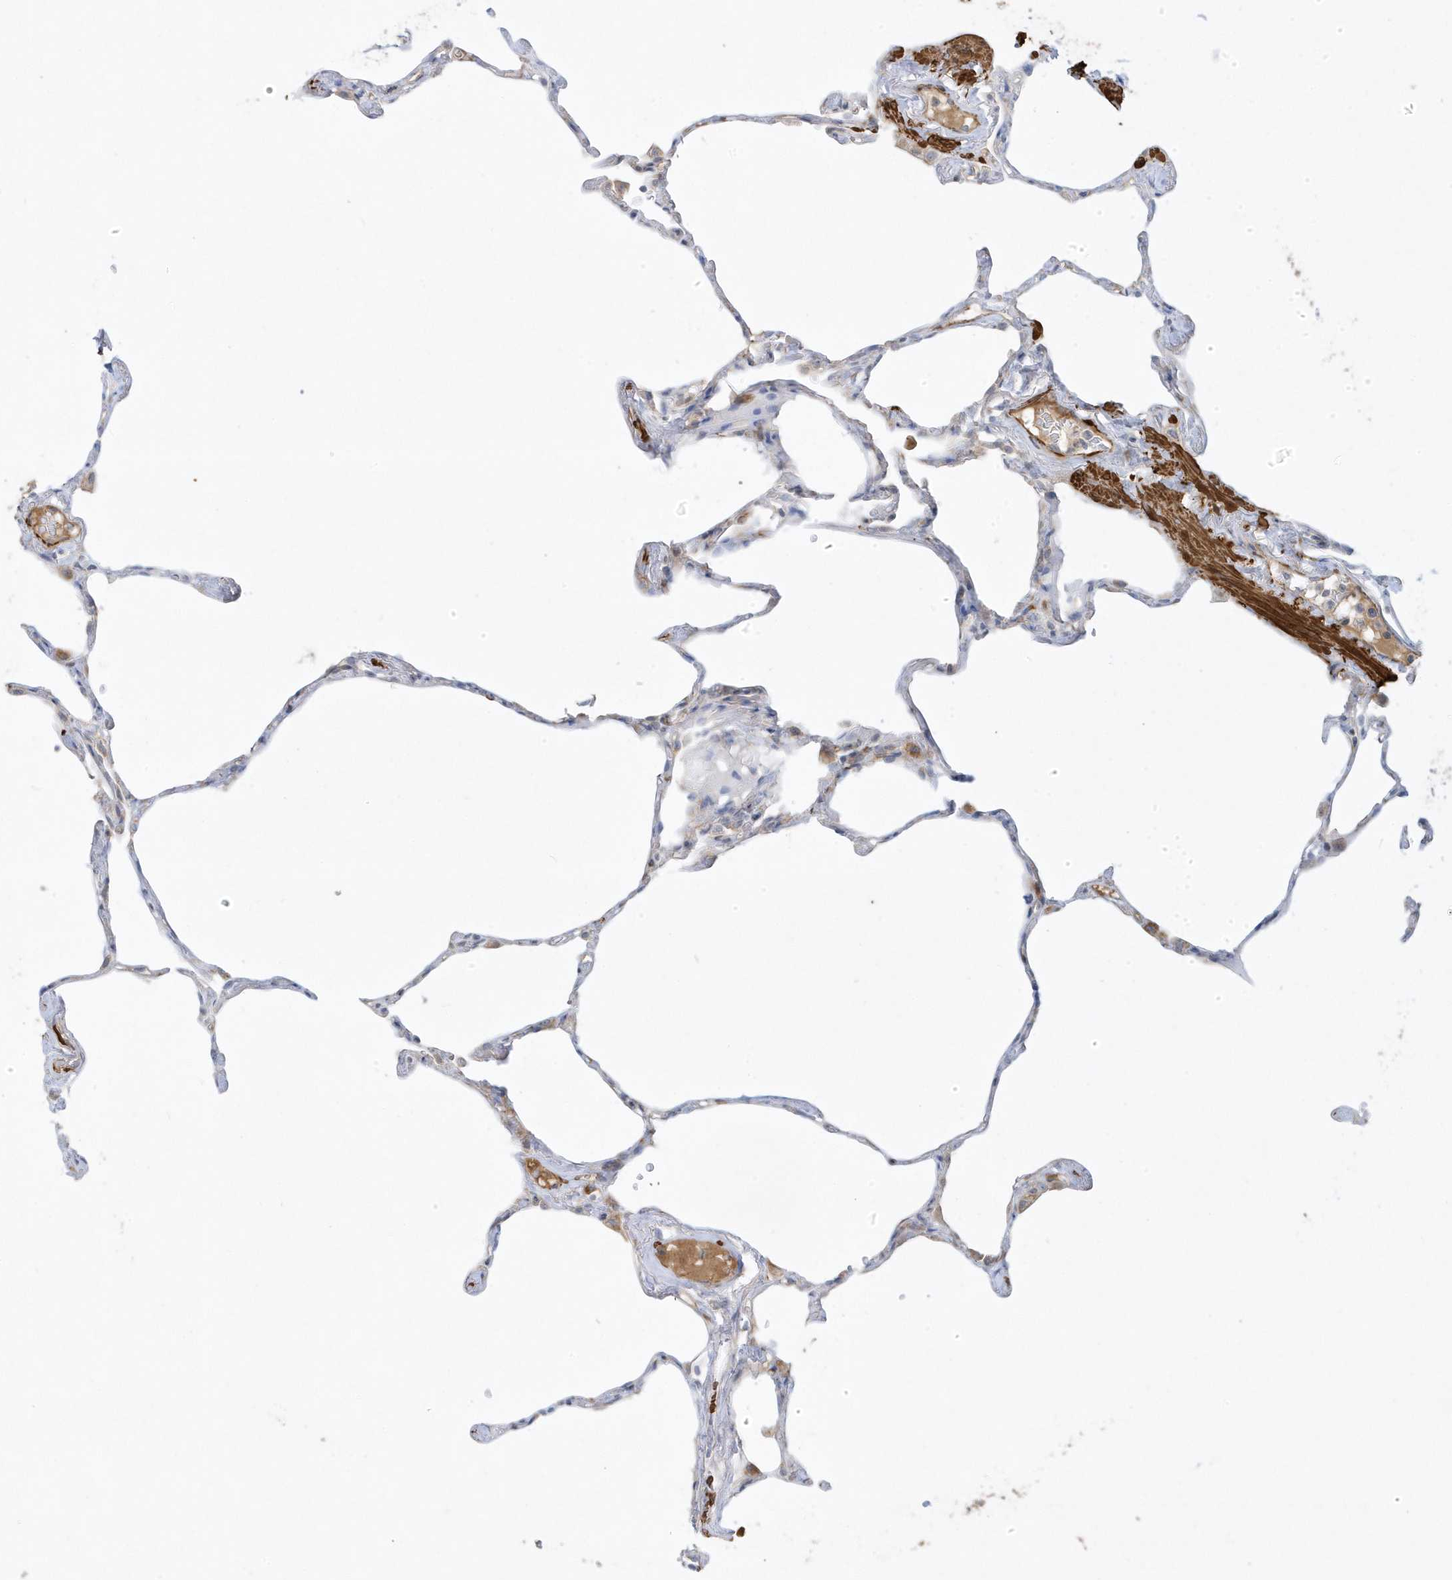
{"staining": {"intensity": "negative", "quantity": "none", "location": "none"}, "tissue": "lung", "cell_type": "Alveolar cells", "image_type": "normal", "snomed": [{"axis": "morphology", "description": "Normal tissue, NOS"}, {"axis": "topography", "description": "Lung"}], "caption": "Photomicrograph shows no significant protein positivity in alveolar cells of normal lung. (DAB (3,3'-diaminobenzidine) immunohistochemistry (IHC), high magnification).", "gene": "THADA", "patient": {"sex": "male", "age": 65}}